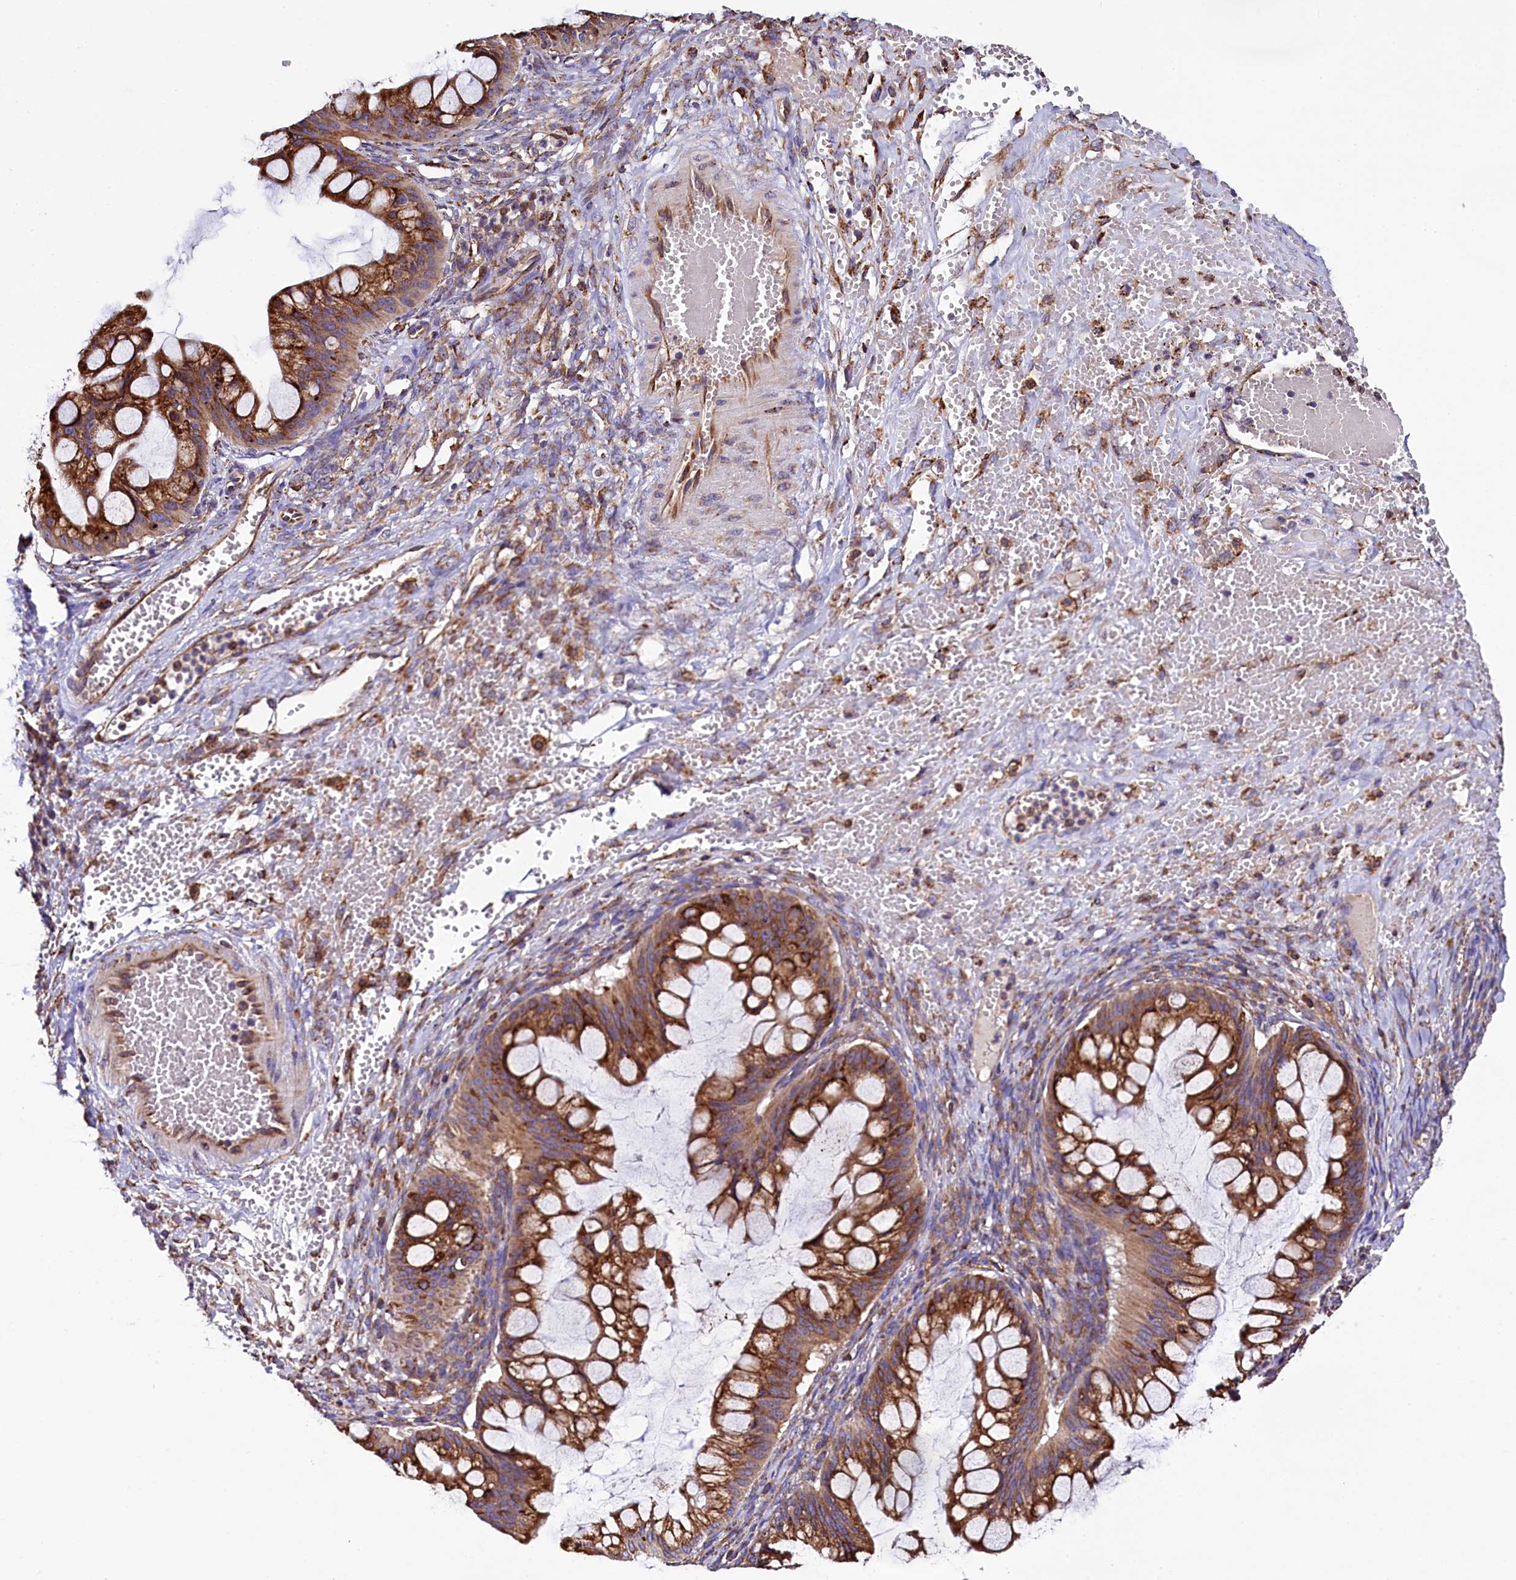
{"staining": {"intensity": "moderate", "quantity": ">75%", "location": "cytoplasmic/membranous"}, "tissue": "ovarian cancer", "cell_type": "Tumor cells", "image_type": "cancer", "snomed": [{"axis": "morphology", "description": "Cystadenocarcinoma, mucinous, NOS"}, {"axis": "topography", "description": "Ovary"}], "caption": "DAB (3,3'-diaminobenzidine) immunohistochemical staining of ovarian mucinous cystadenocarcinoma displays moderate cytoplasmic/membranous protein positivity in about >75% of tumor cells. Immunohistochemistry (ihc) stains the protein of interest in brown and the nuclei are stained blue.", "gene": "CAPS2", "patient": {"sex": "female", "age": 73}}